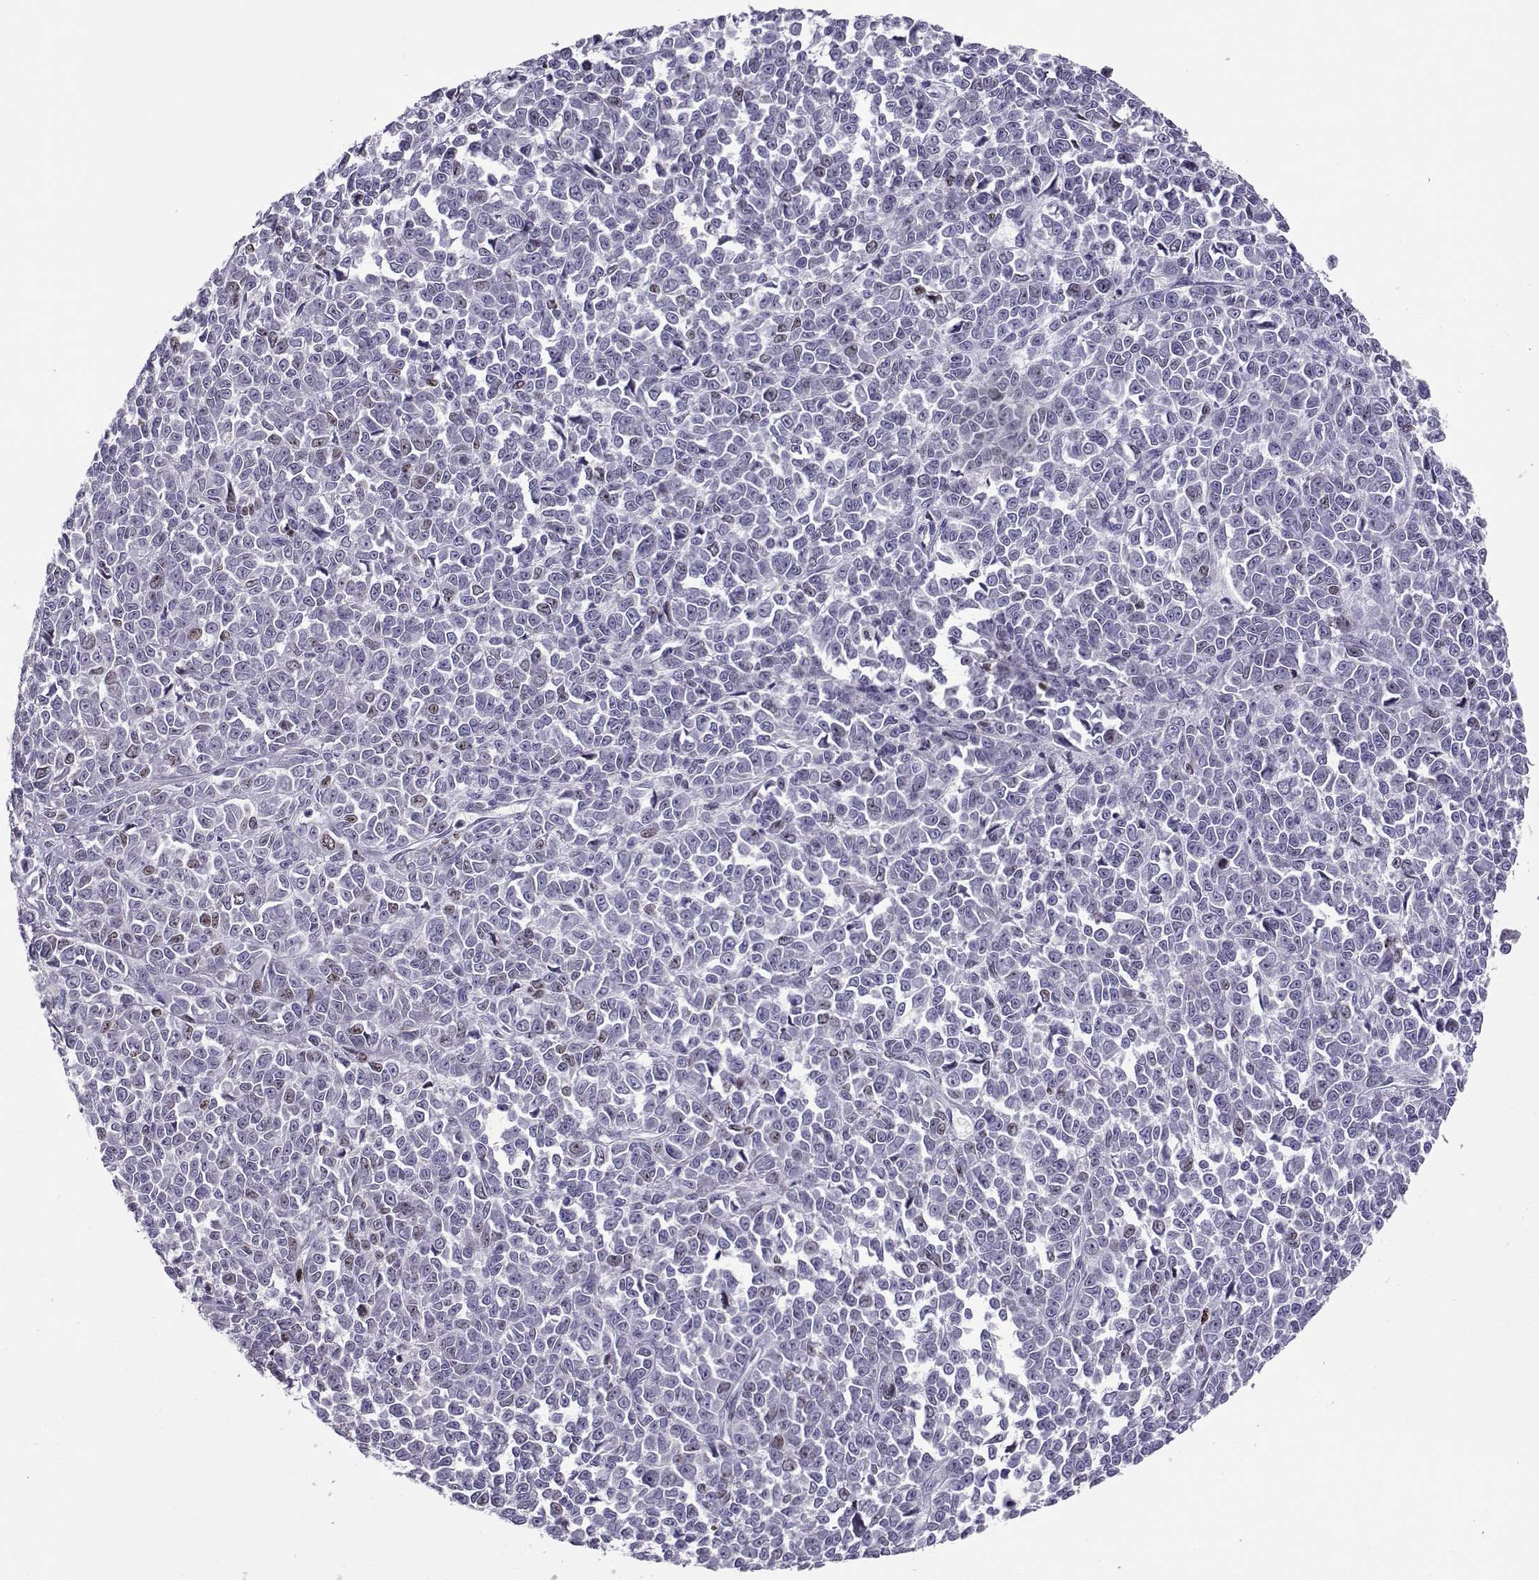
{"staining": {"intensity": "weak", "quantity": "<25%", "location": "nuclear"}, "tissue": "melanoma", "cell_type": "Tumor cells", "image_type": "cancer", "snomed": [{"axis": "morphology", "description": "Malignant melanoma, NOS"}, {"axis": "topography", "description": "Skin"}], "caption": "Photomicrograph shows no protein expression in tumor cells of malignant melanoma tissue. (Stains: DAB (3,3'-diaminobenzidine) immunohistochemistry with hematoxylin counter stain, Microscopy: brightfield microscopy at high magnification).", "gene": "NPW", "patient": {"sex": "female", "age": 95}}